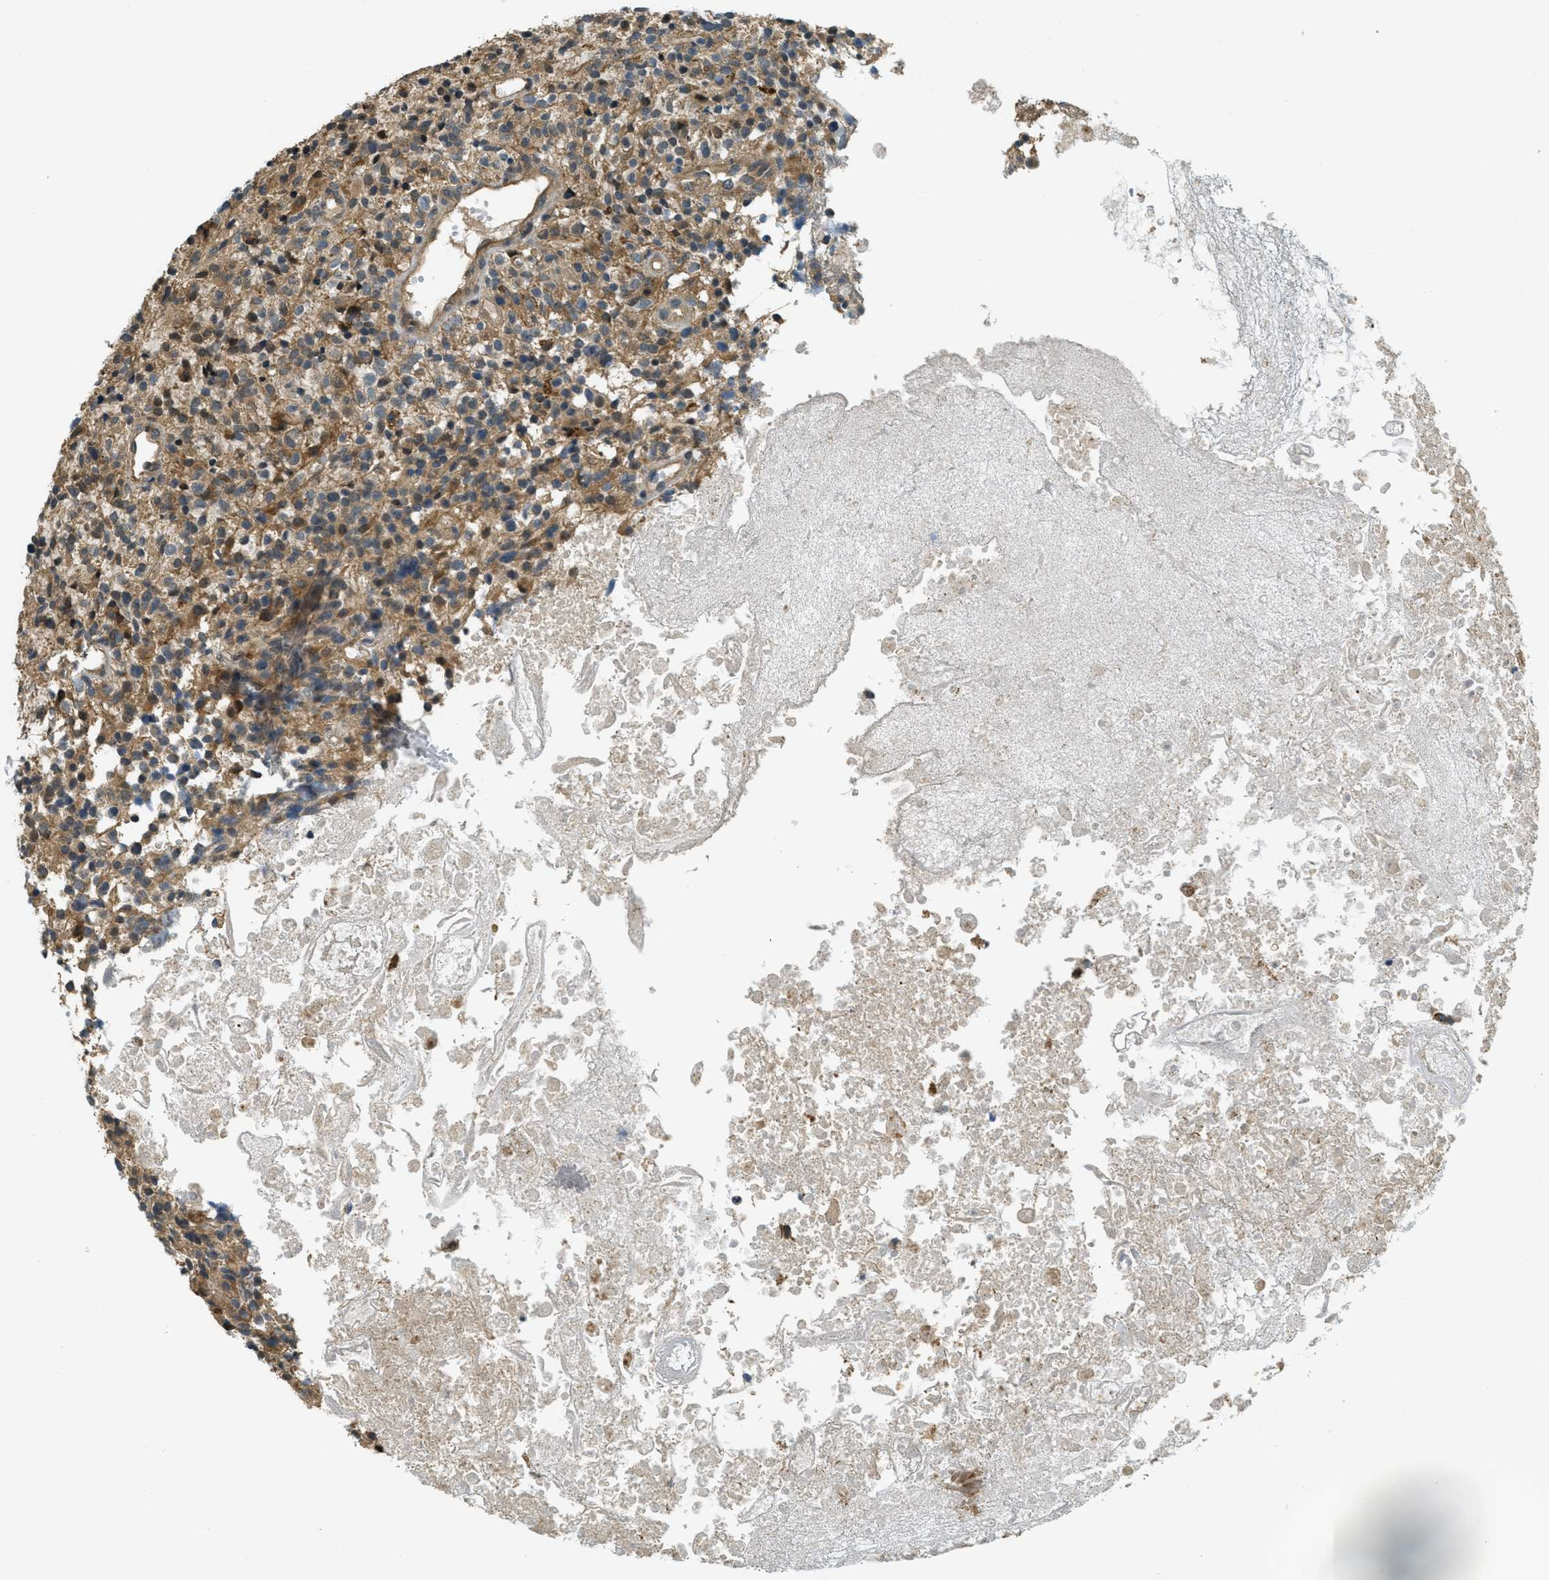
{"staining": {"intensity": "moderate", "quantity": ">75%", "location": "cytoplasmic/membranous"}, "tissue": "glioma", "cell_type": "Tumor cells", "image_type": "cancer", "snomed": [{"axis": "morphology", "description": "Glioma, malignant, High grade"}, {"axis": "topography", "description": "Brain"}], "caption": "There is medium levels of moderate cytoplasmic/membranous positivity in tumor cells of glioma, as demonstrated by immunohistochemical staining (brown color).", "gene": "CDKN2C", "patient": {"sex": "female", "age": 59}}